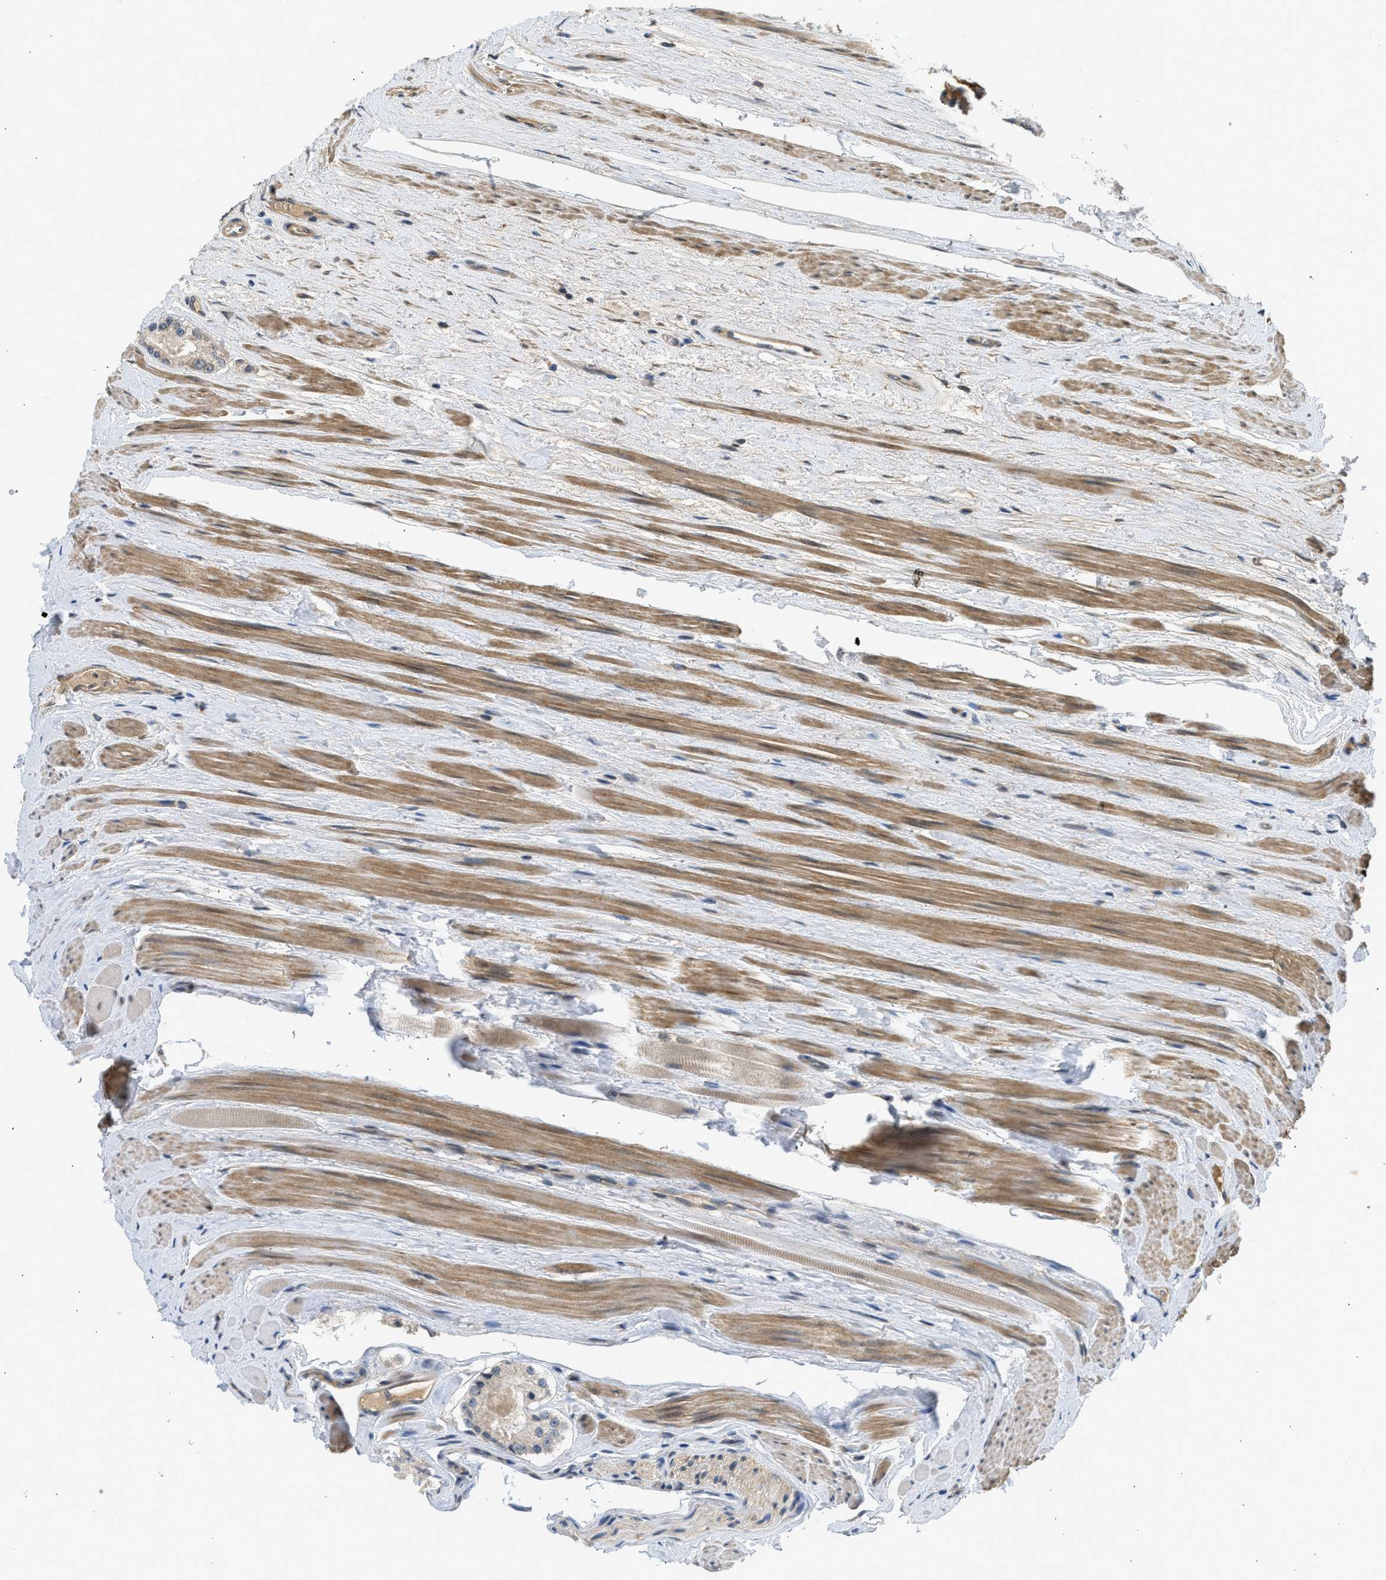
{"staining": {"intensity": "weak", "quantity": "<25%", "location": "cytoplasmic/membranous"}, "tissue": "prostate cancer", "cell_type": "Tumor cells", "image_type": "cancer", "snomed": [{"axis": "morphology", "description": "Adenocarcinoma, Low grade"}, {"axis": "topography", "description": "Prostate"}], "caption": "Prostate cancer stained for a protein using immunohistochemistry (IHC) reveals no positivity tumor cells.", "gene": "ADCY8", "patient": {"sex": "male", "age": 70}}